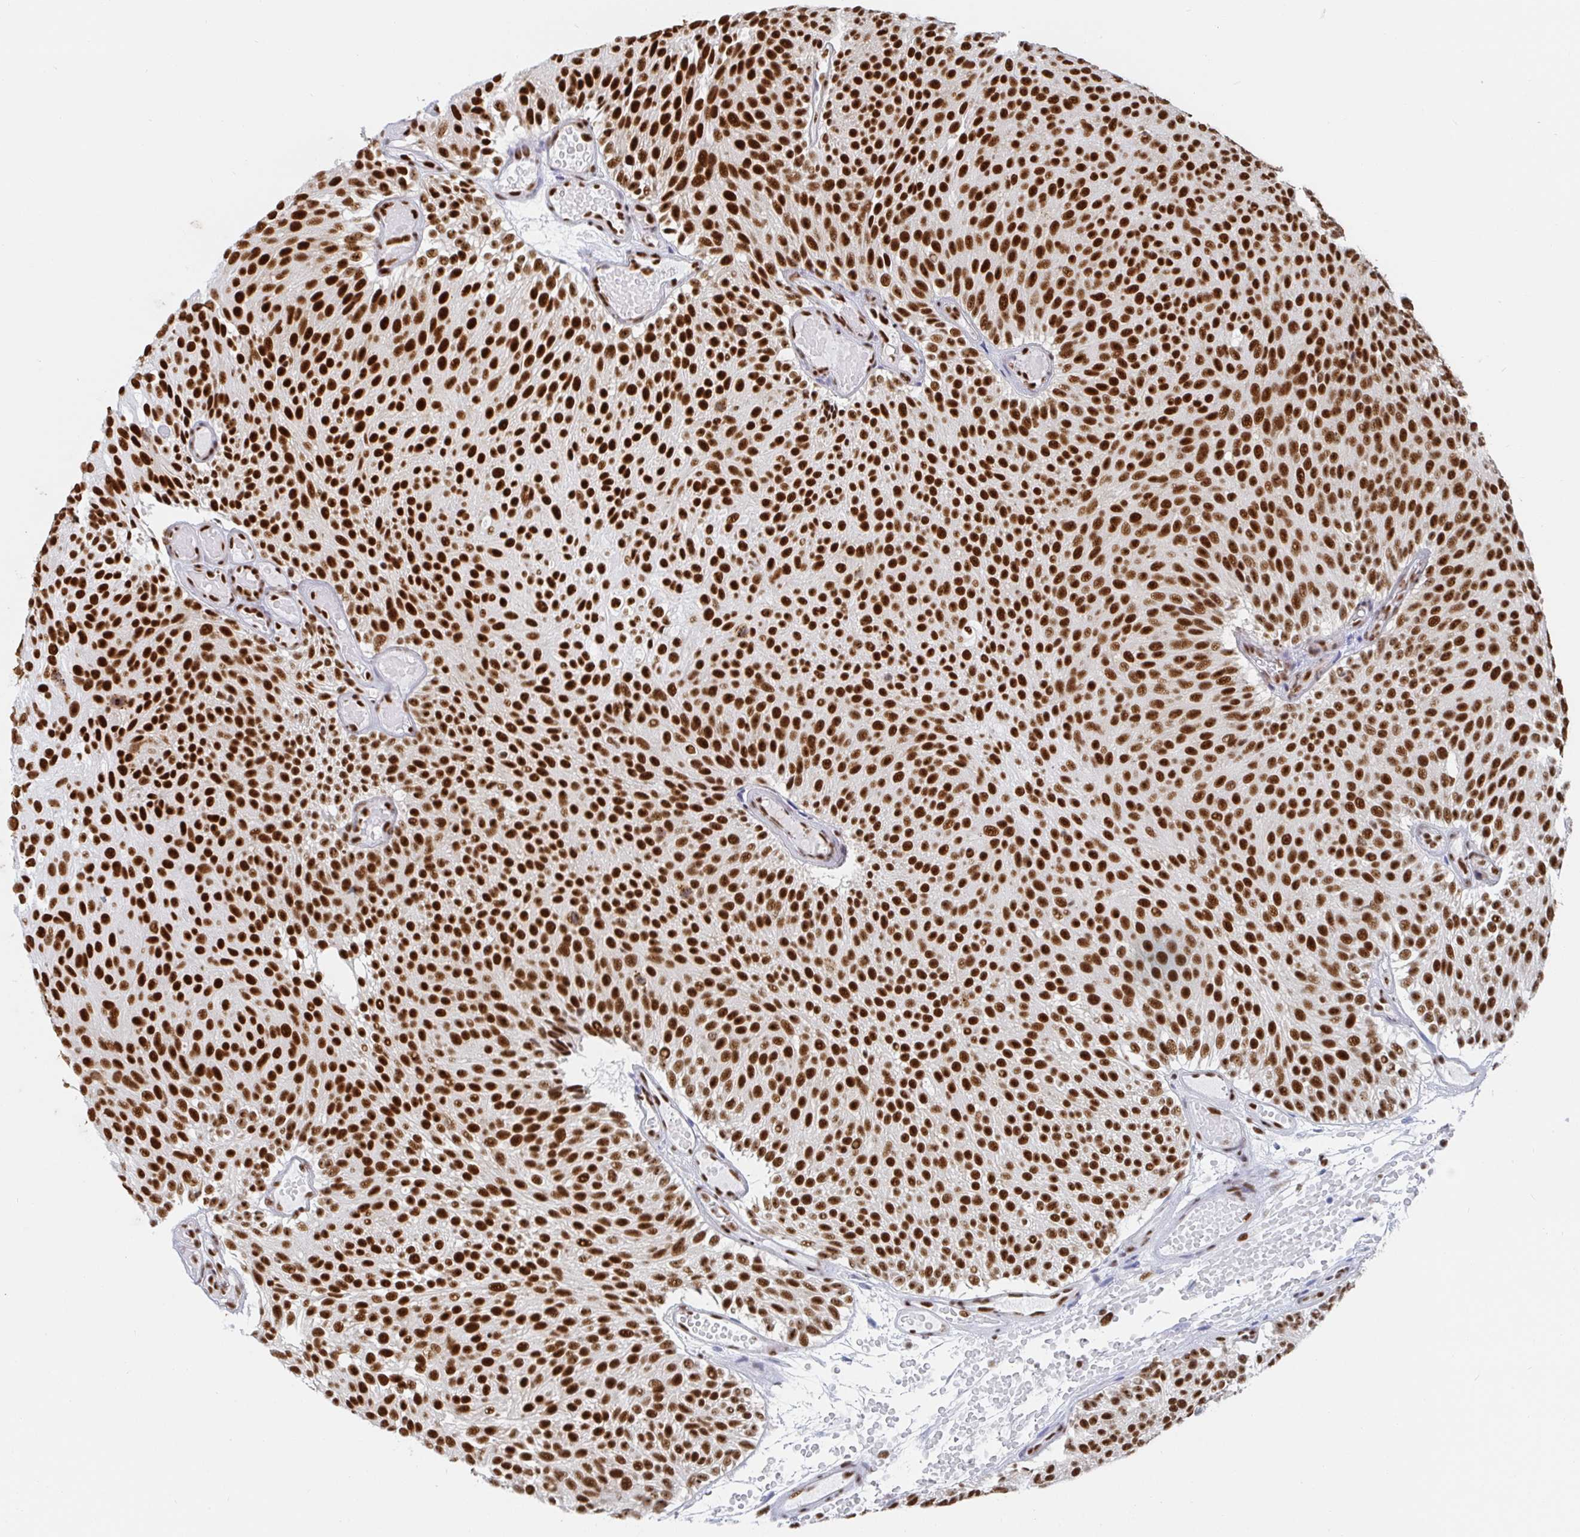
{"staining": {"intensity": "strong", "quantity": ">75%", "location": "nuclear"}, "tissue": "urothelial cancer", "cell_type": "Tumor cells", "image_type": "cancer", "snomed": [{"axis": "morphology", "description": "Urothelial carcinoma, Low grade"}, {"axis": "topography", "description": "Urinary bladder"}], "caption": "Immunohistochemistry (IHC) photomicrograph of neoplastic tissue: urothelial cancer stained using immunohistochemistry displays high levels of strong protein expression localized specifically in the nuclear of tumor cells, appearing as a nuclear brown color.", "gene": "EWSR1", "patient": {"sex": "male", "age": 78}}